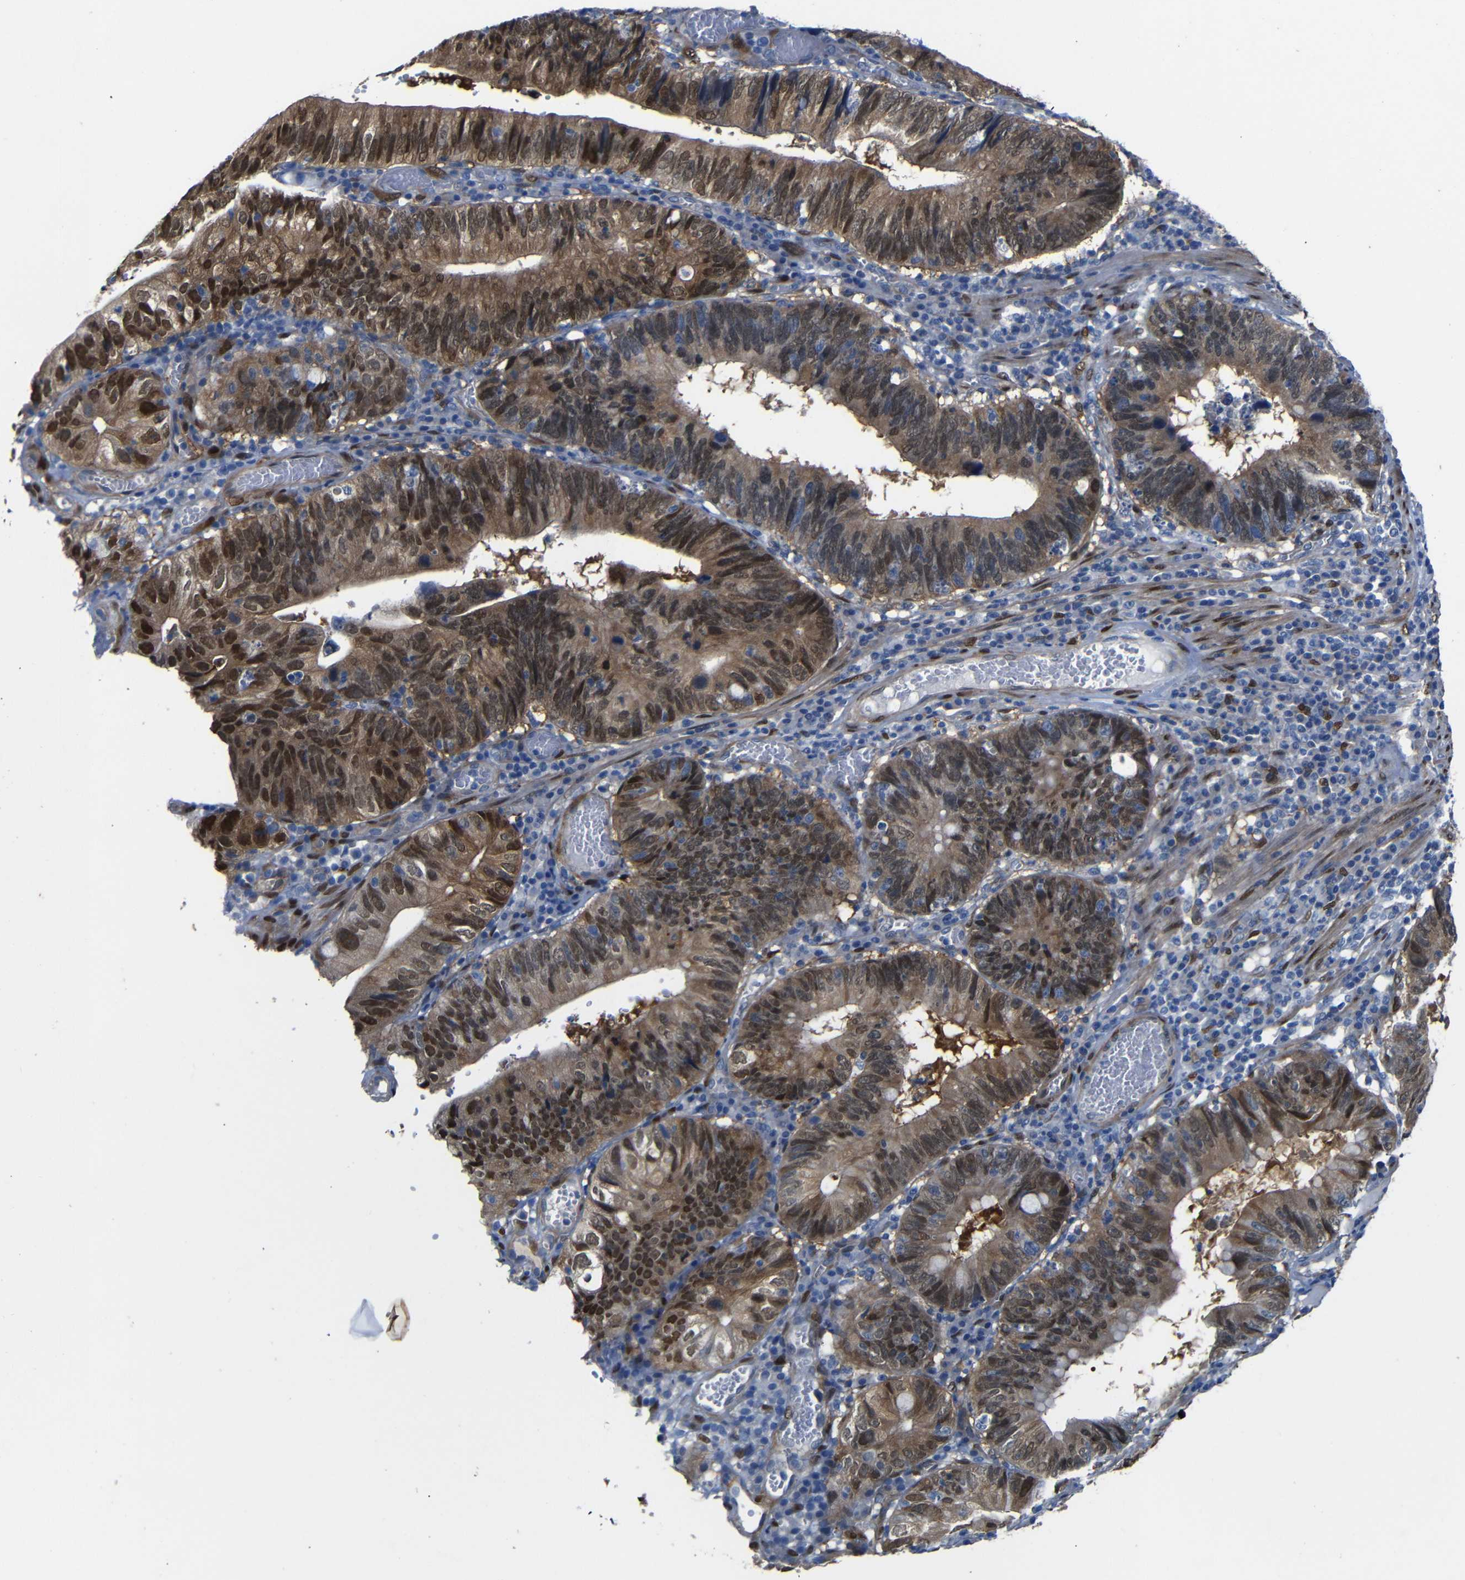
{"staining": {"intensity": "moderate", "quantity": ">75%", "location": "cytoplasmic/membranous,nuclear"}, "tissue": "stomach cancer", "cell_type": "Tumor cells", "image_type": "cancer", "snomed": [{"axis": "morphology", "description": "Adenocarcinoma, NOS"}, {"axis": "topography", "description": "Stomach"}], "caption": "Human adenocarcinoma (stomach) stained for a protein (brown) displays moderate cytoplasmic/membranous and nuclear positive positivity in about >75% of tumor cells.", "gene": "YAP1", "patient": {"sex": "male", "age": 59}}